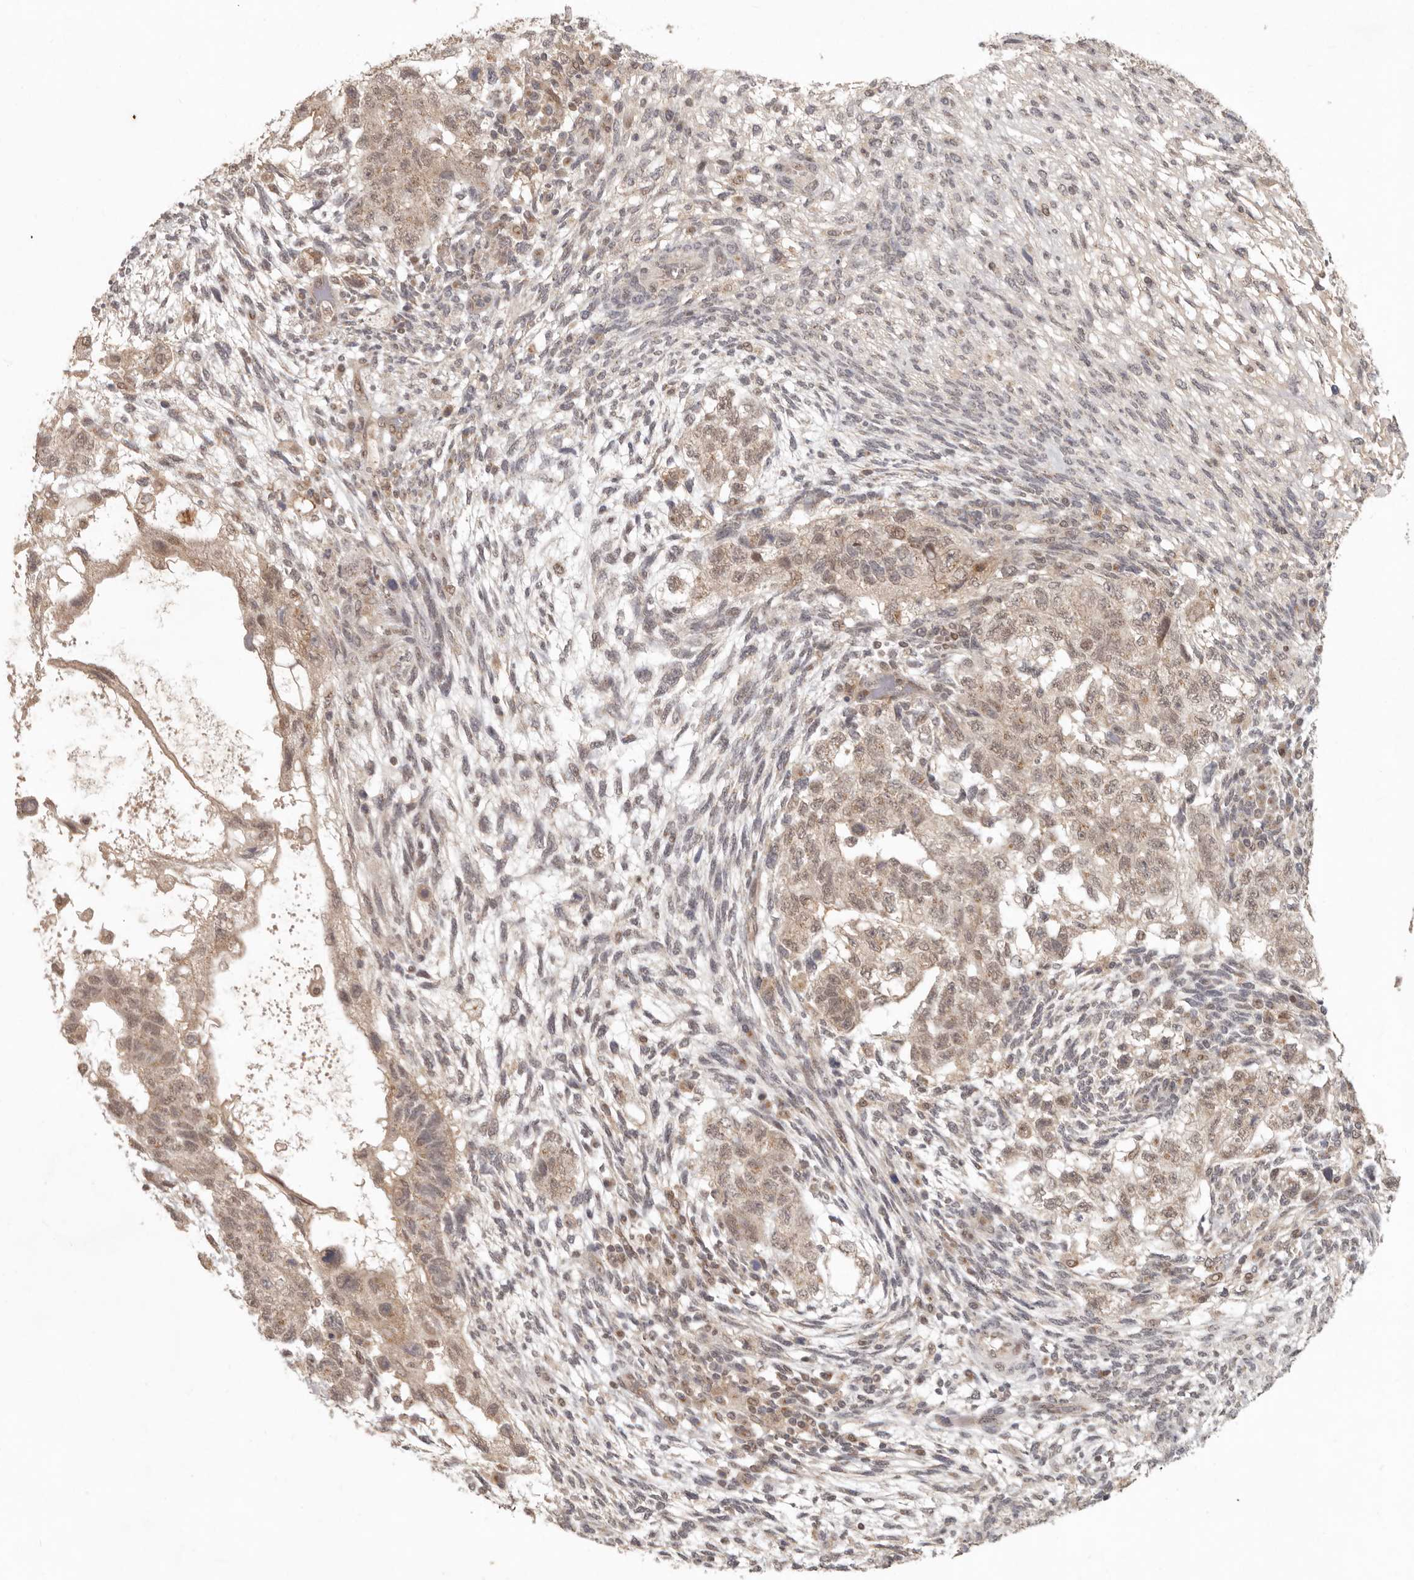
{"staining": {"intensity": "weak", "quantity": ">75%", "location": "cytoplasmic/membranous,nuclear"}, "tissue": "testis cancer", "cell_type": "Tumor cells", "image_type": "cancer", "snomed": [{"axis": "morphology", "description": "Normal tissue, NOS"}, {"axis": "morphology", "description": "Carcinoma, Embryonal, NOS"}, {"axis": "topography", "description": "Testis"}], "caption": "Approximately >75% of tumor cells in testis embryonal carcinoma show weak cytoplasmic/membranous and nuclear protein staining as visualized by brown immunohistochemical staining.", "gene": "LRRC75A", "patient": {"sex": "male", "age": 36}}